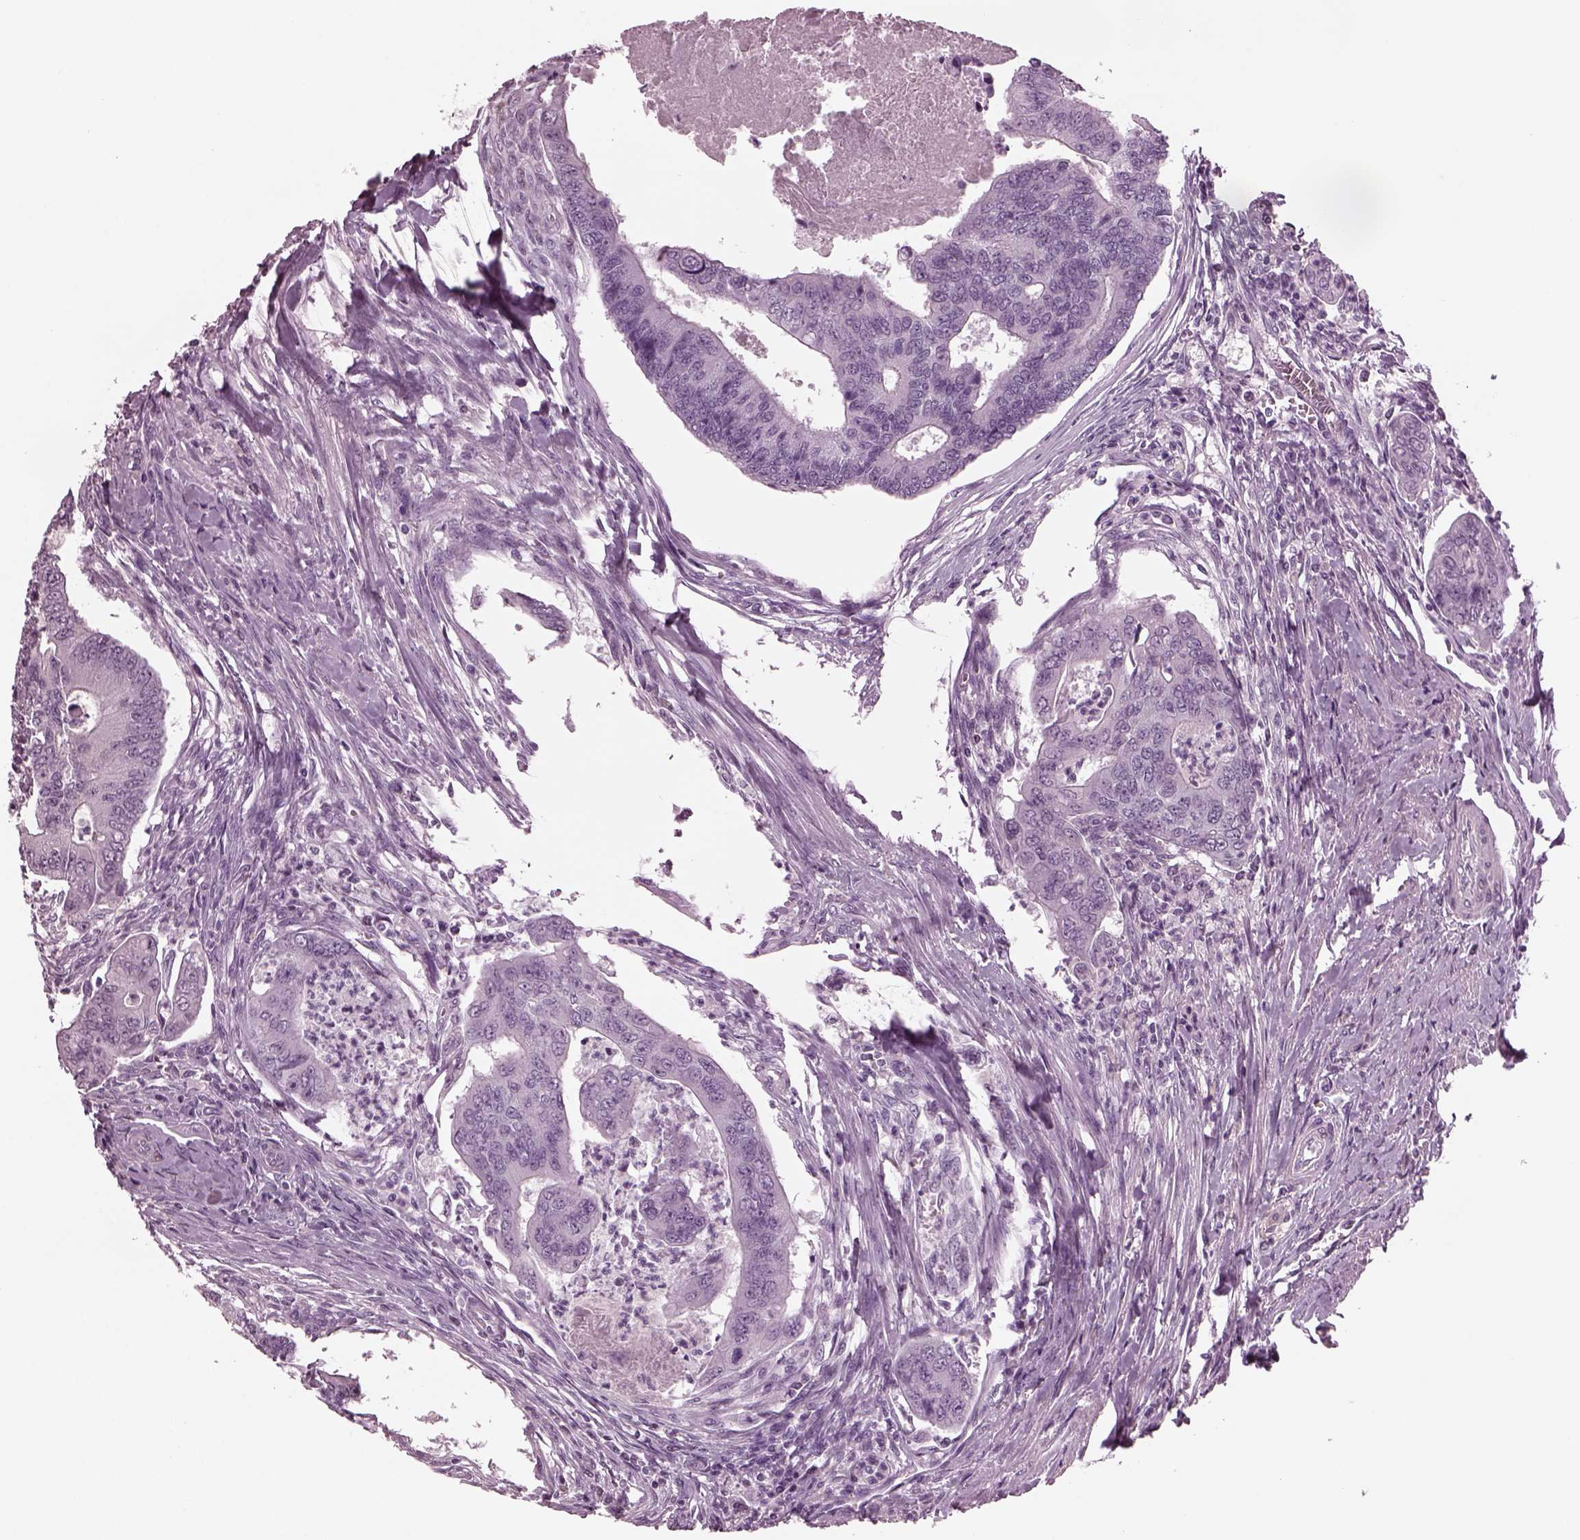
{"staining": {"intensity": "negative", "quantity": "none", "location": "none"}, "tissue": "colorectal cancer", "cell_type": "Tumor cells", "image_type": "cancer", "snomed": [{"axis": "morphology", "description": "Adenocarcinoma, NOS"}, {"axis": "topography", "description": "Colon"}], "caption": "Tumor cells show no significant positivity in colorectal cancer.", "gene": "TPPP2", "patient": {"sex": "female", "age": 67}}